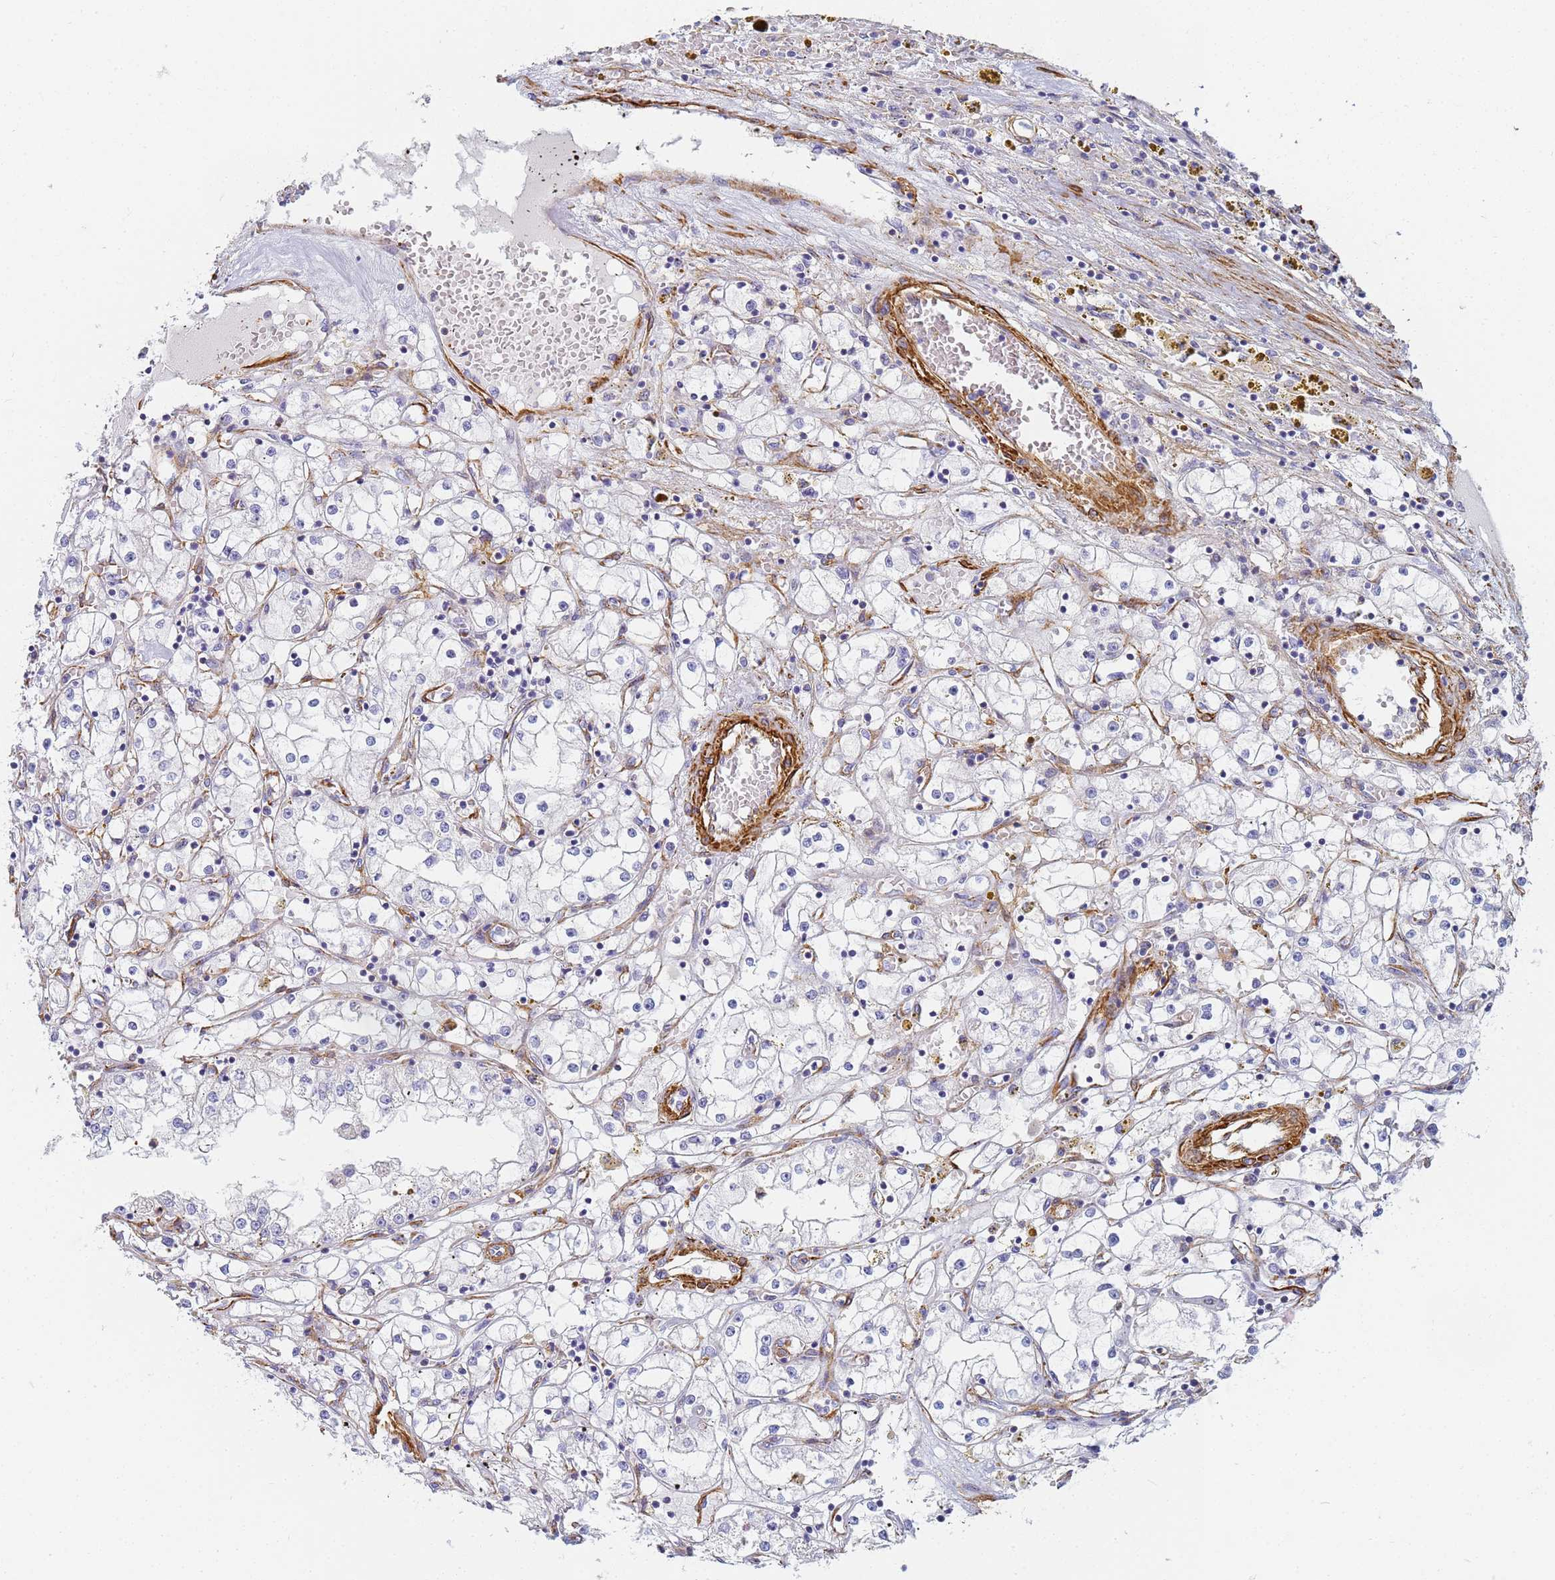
{"staining": {"intensity": "negative", "quantity": "none", "location": "none"}, "tissue": "renal cancer", "cell_type": "Tumor cells", "image_type": "cancer", "snomed": [{"axis": "morphology", "description": "Adenocarcinoma, NOS"}, {"axis": "topography", "description": "Kidney"}], "caption": "This is an immunohistochemistry (IHC) photomicrograph of human renal cancer. There is no staining in tumor cells.", "gene": "TPM1", "patient": {"sex": "male", "age": 56}}